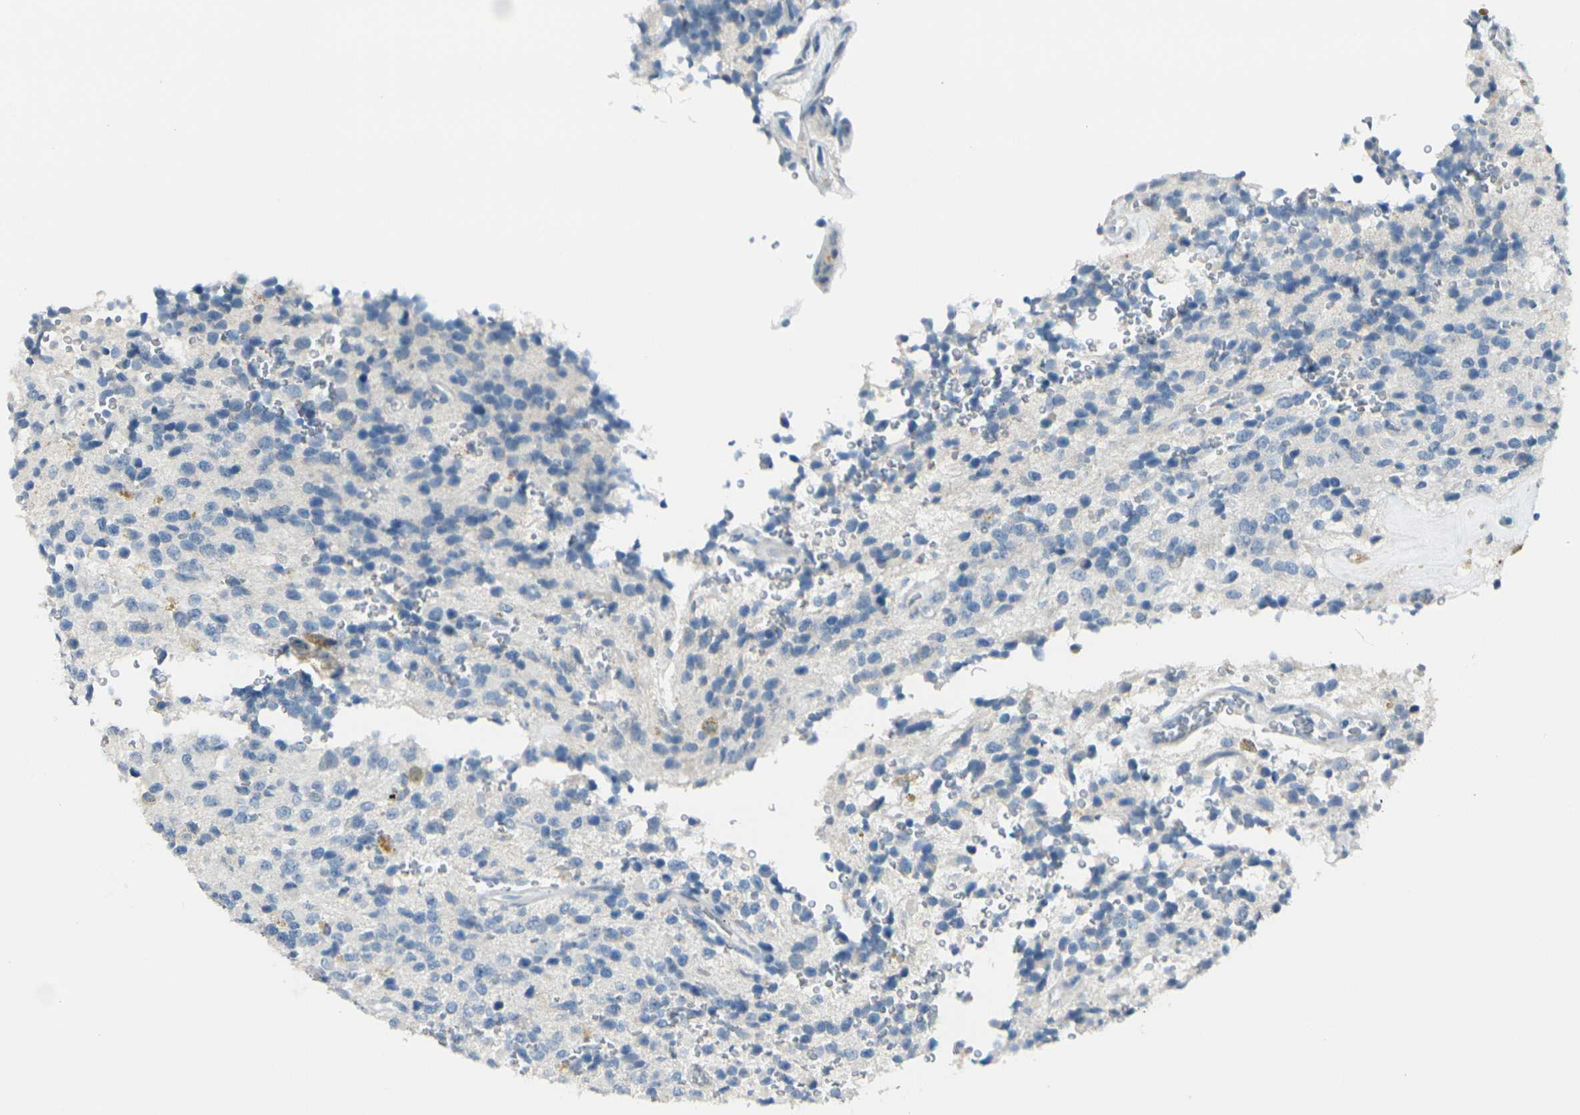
{"staining": {"intensity": "negative", "quantity": "none", "location": "none"}, "tissue": "glioma", "cell_type": "Tumor cells", "image_type": "cancer", "snomed": [{"axis": "morphology", "description": "Glioma, malignant, High grade"}, {"axis": "topography", "description": "pancreas cauda"}], "caption": "Malignant high-grade glioma was stained to show a protein in brown. There is no significant positivity in tumor cells. (Brightfield microscopy of DAB immunohistochemistry at high magnification).", "gene": "ANKRD46", "patient": {"sex": "male", "age": 60}}